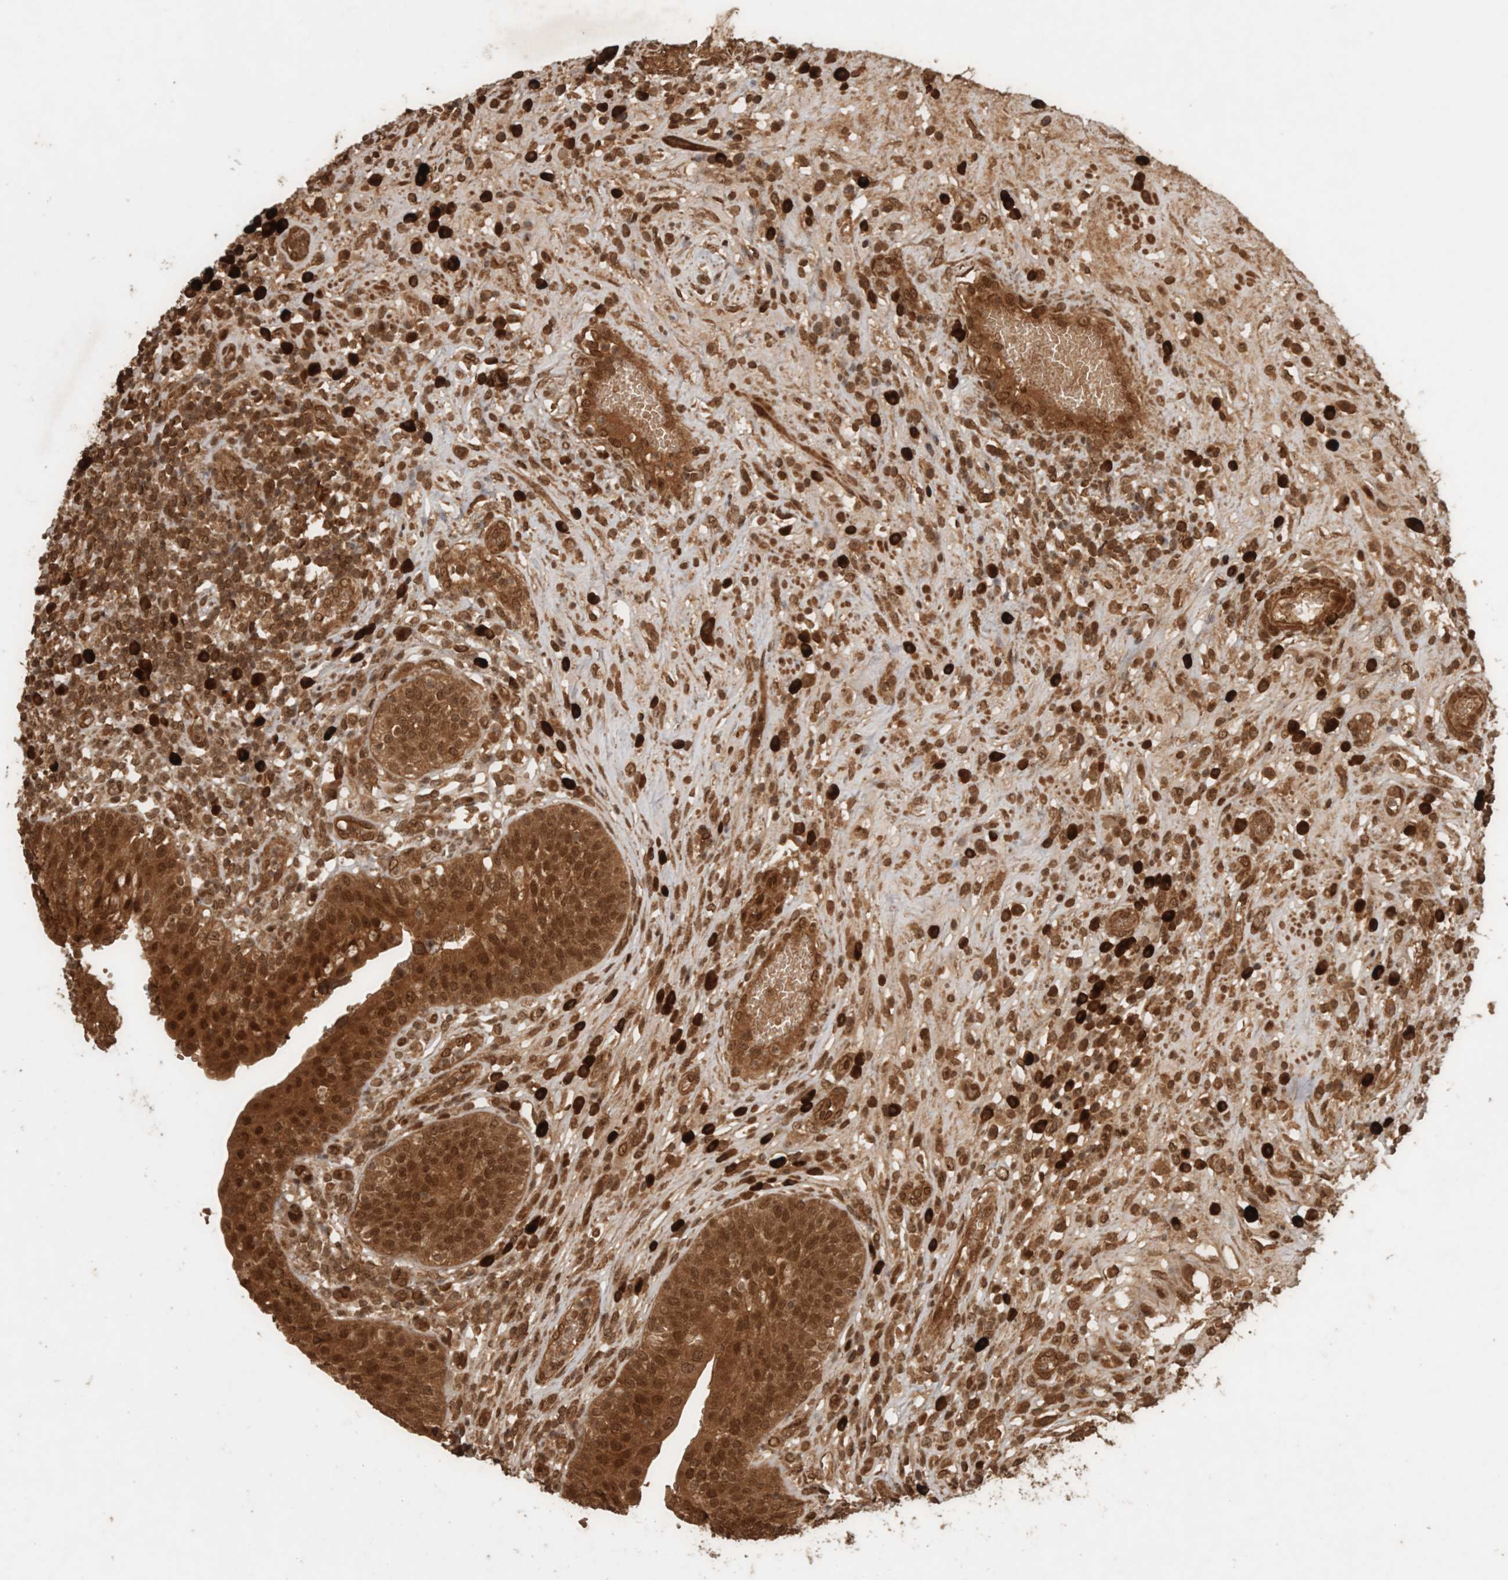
{"staining": {"intensity": "strong", "quantity": ">75%", "location": "cytoplasmic/membranous,nuclear"}, "tissue": "urinary bladder", "cell_type": "Urothelial cells", "image_type": "normal", "snomed": [{"axis": "morphology", "description": "Normal tissue, NOS"}, {"axis": "topography", "description": "Urinary bladder"}], "caption": "Immunohistochemical staining of unremarkable human urinary bladder demonstrates >75% levels of strong cytoplasmic/membranous,nuclear protein staining in approximately >75% of urothelial cells. Using DAB (3,3'-diaminobenzidine) (brown) and hematoxylin (blue) stains, captured at high magnification using brightfield microscopy.", "gene": "CNTROB", "patient": {"sex": "female", "age": 62}}